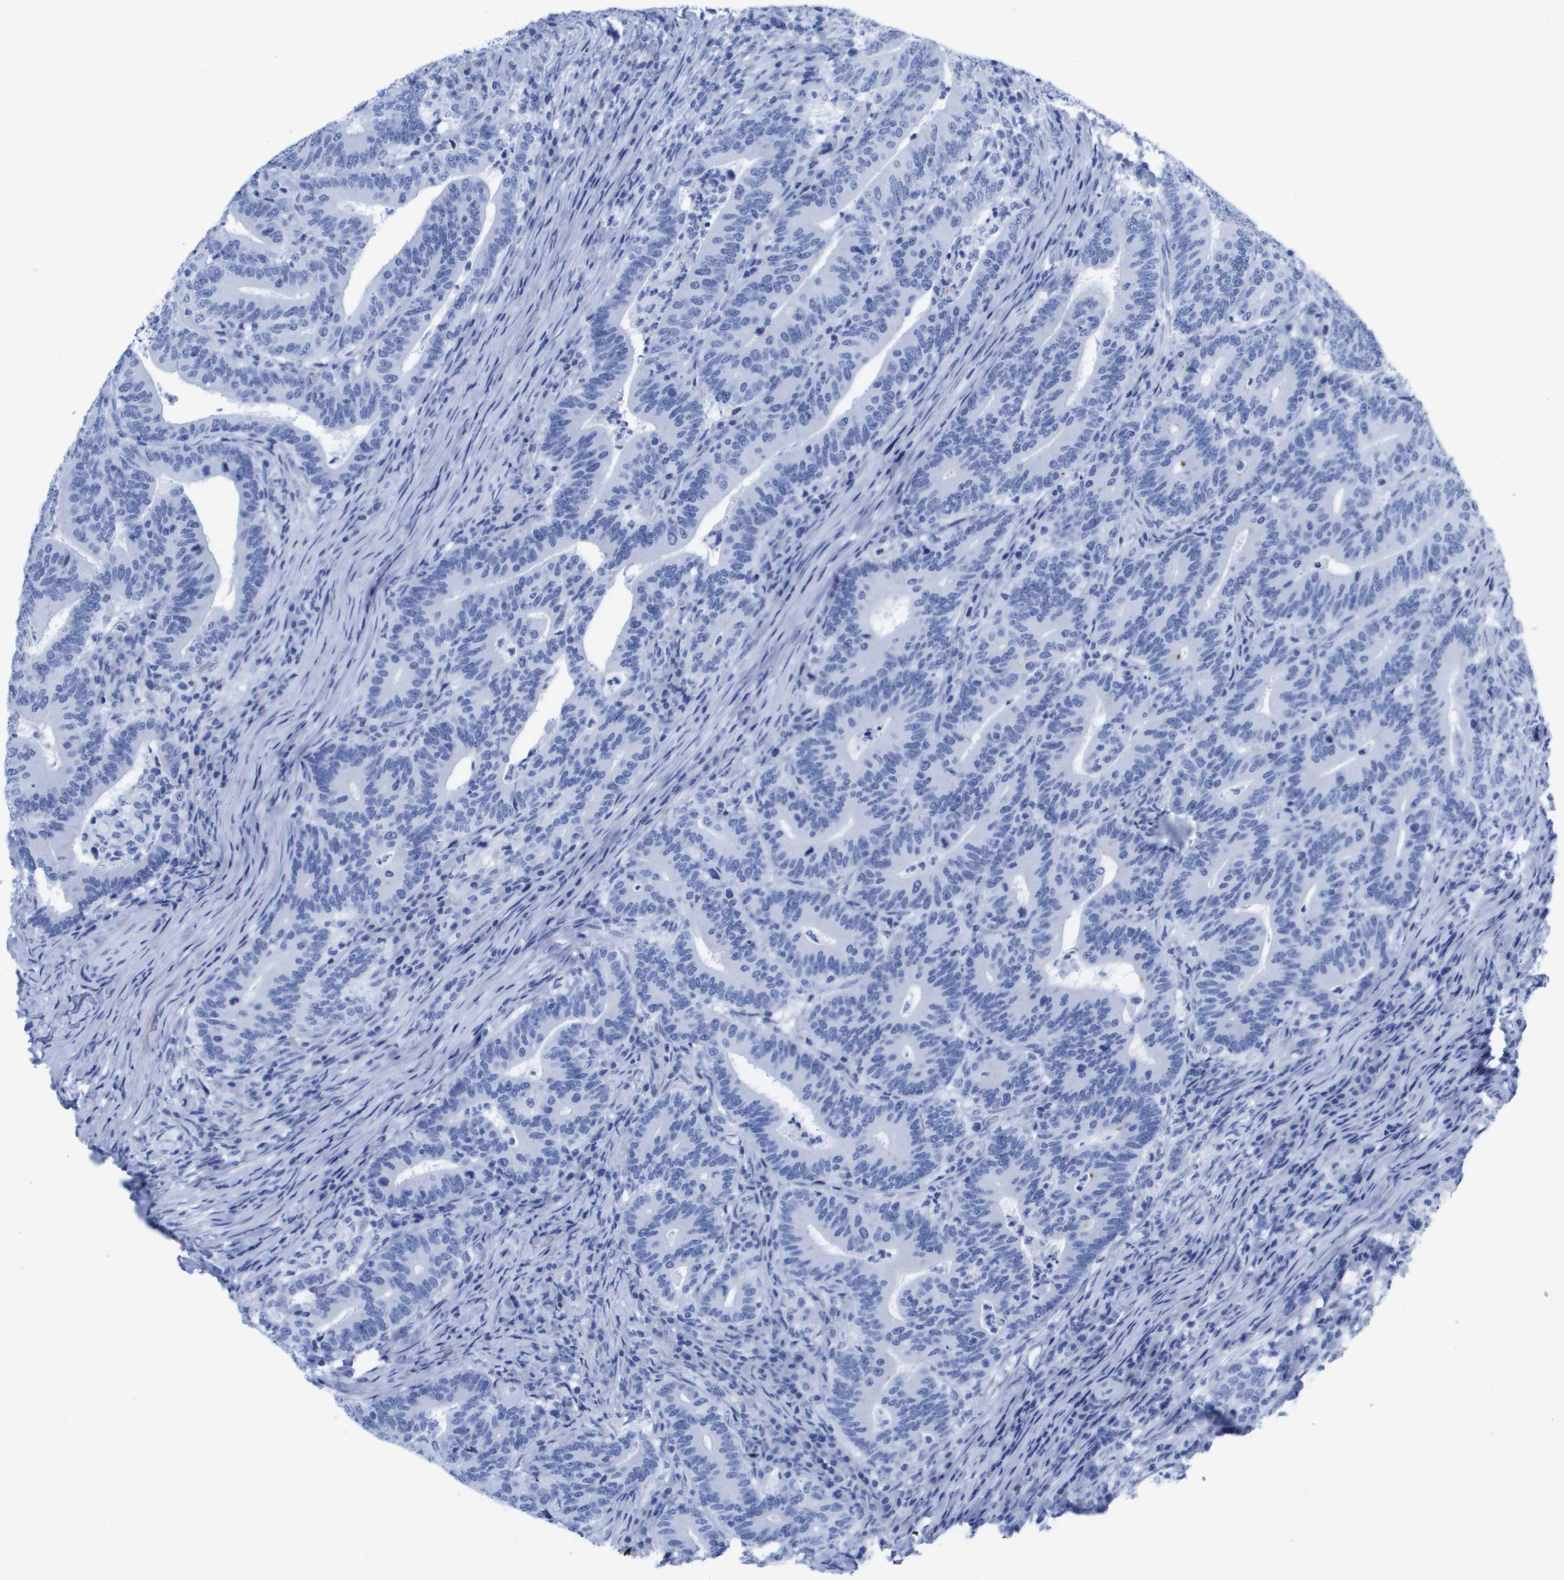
{"staining": {"intensity": "negative", "quantity": "none", "location": "none"}, "tissue": "colorectal cancer", "cell_type": "Tumor cells", "image_type": "cancer", "snomed": [{"axis": "morphology", "description": "Adenocarcinoma, NOS"}, {"axis": "topography", "description": "Colon"}], "caption": "Histopathology image shows no significant protein expression in tumor cells of colorectal cancer.", "gene": "KCNA3", "patient": {"sex": "female", "age": 66}}